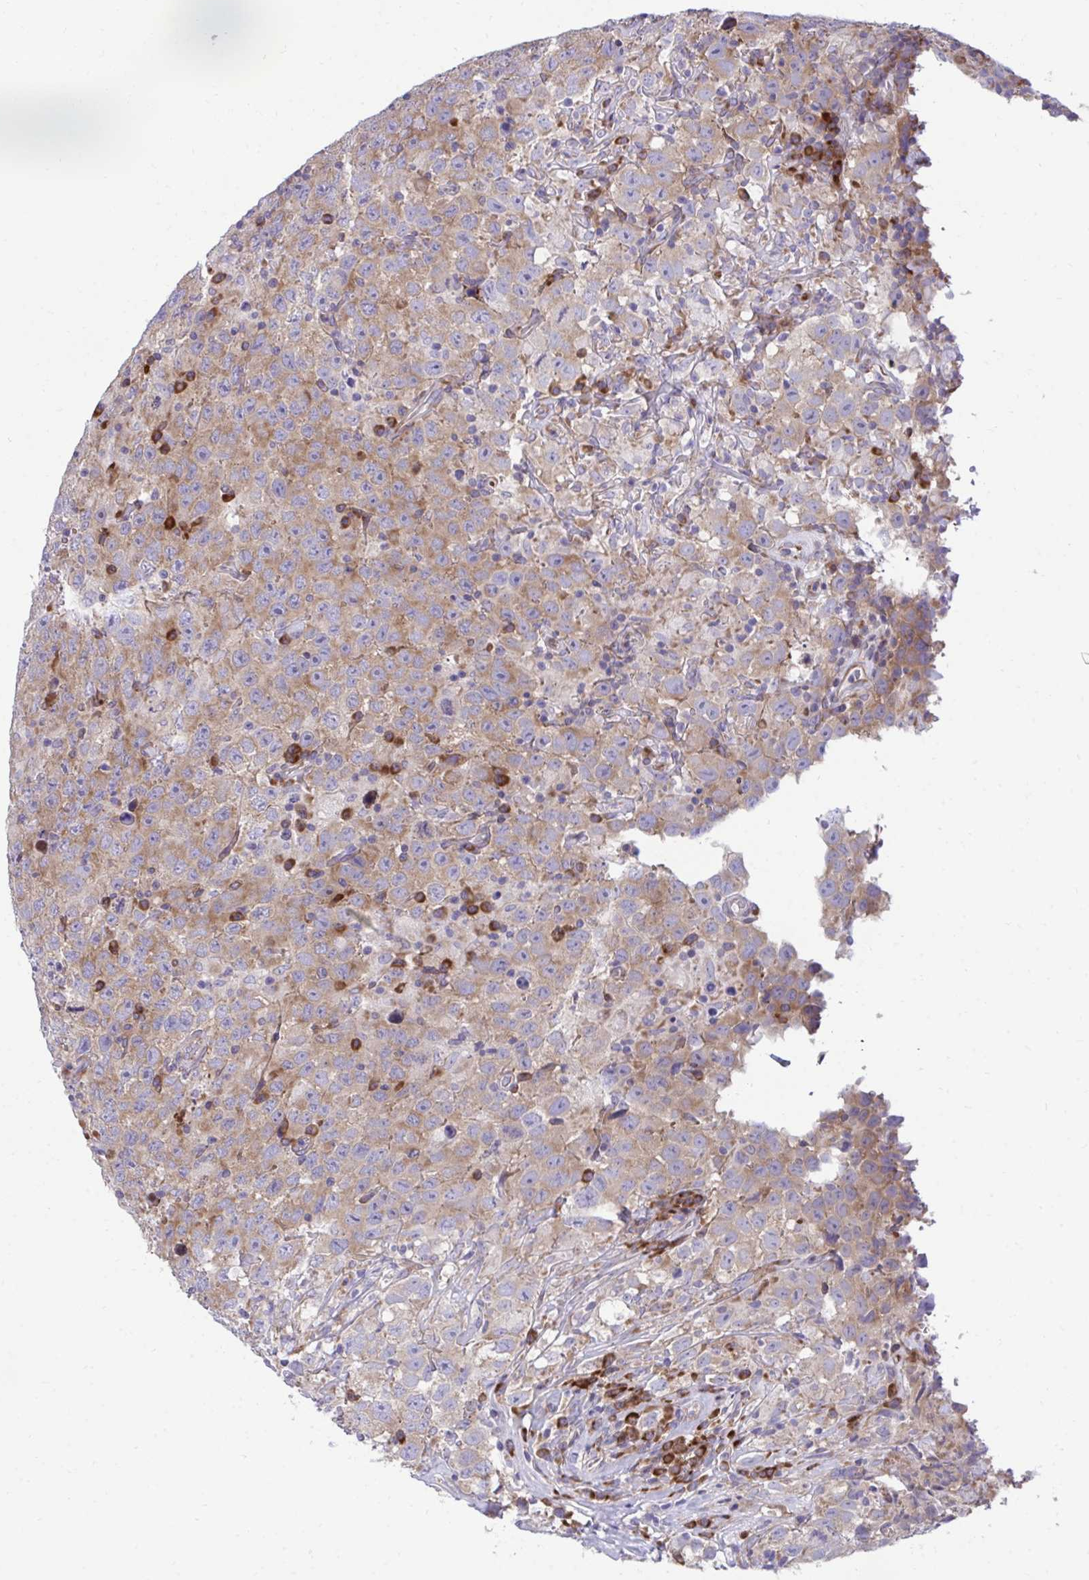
{"staining": {"intensity": "weak", "quantity": ">75%", "location": "cytoplasmic/membranous"}, "tissue": "testis cancer", "cell_type": "Tumor cells", "image_type": "cancer", "snomed": [{"axis": "morphology", "description": "Seminoma, NOS"}, {"axis": "topography", "description": "Testis"}], "caption": "An immunohistochemistry (IHC) histopathology image of neoplastic tissue is shown. Protein staining in brown shows weak cytoplasmic/membranous positivity in testis seminoma within tumor cells.", "gene": "RPS15", "patient": {"sex": "male", "age": 41}}